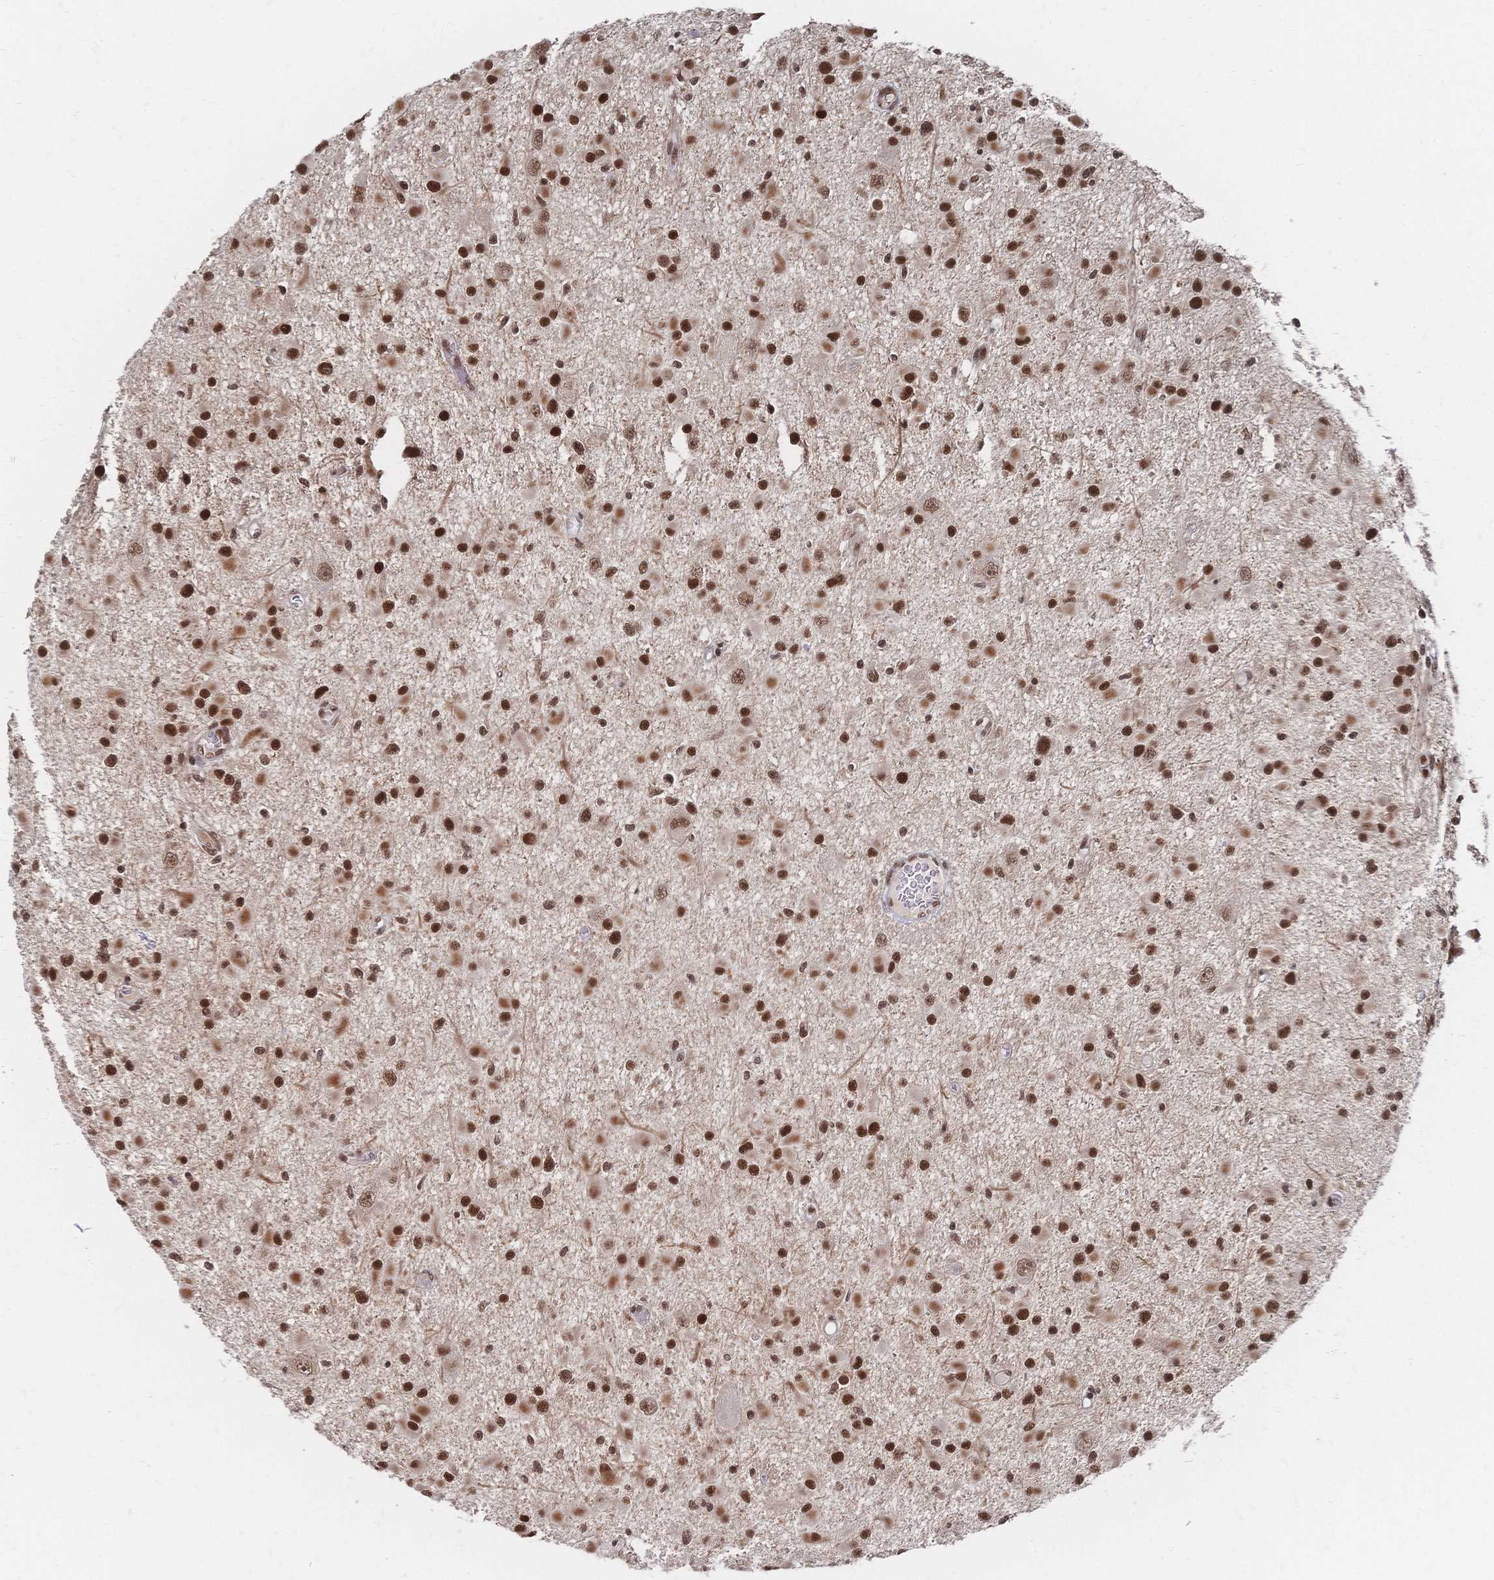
{"staining": {"intensity": "strong", "quantity": ">75%", "location": "nuclear"}, "tissue": "glioma", "cell_type": "Tumor cells", "image_type": "cancer", "snomed": [{"axis": "morphology", "description": "Glioma, malignant, High grade"}, {"axis": "topography", "description": "Brain"}], "caption": "Glioma stained with a protein marker exhibits strong staining in tumor cells.", "gene": "NELFA", "patient": {"sex": "male", "age": 54}}